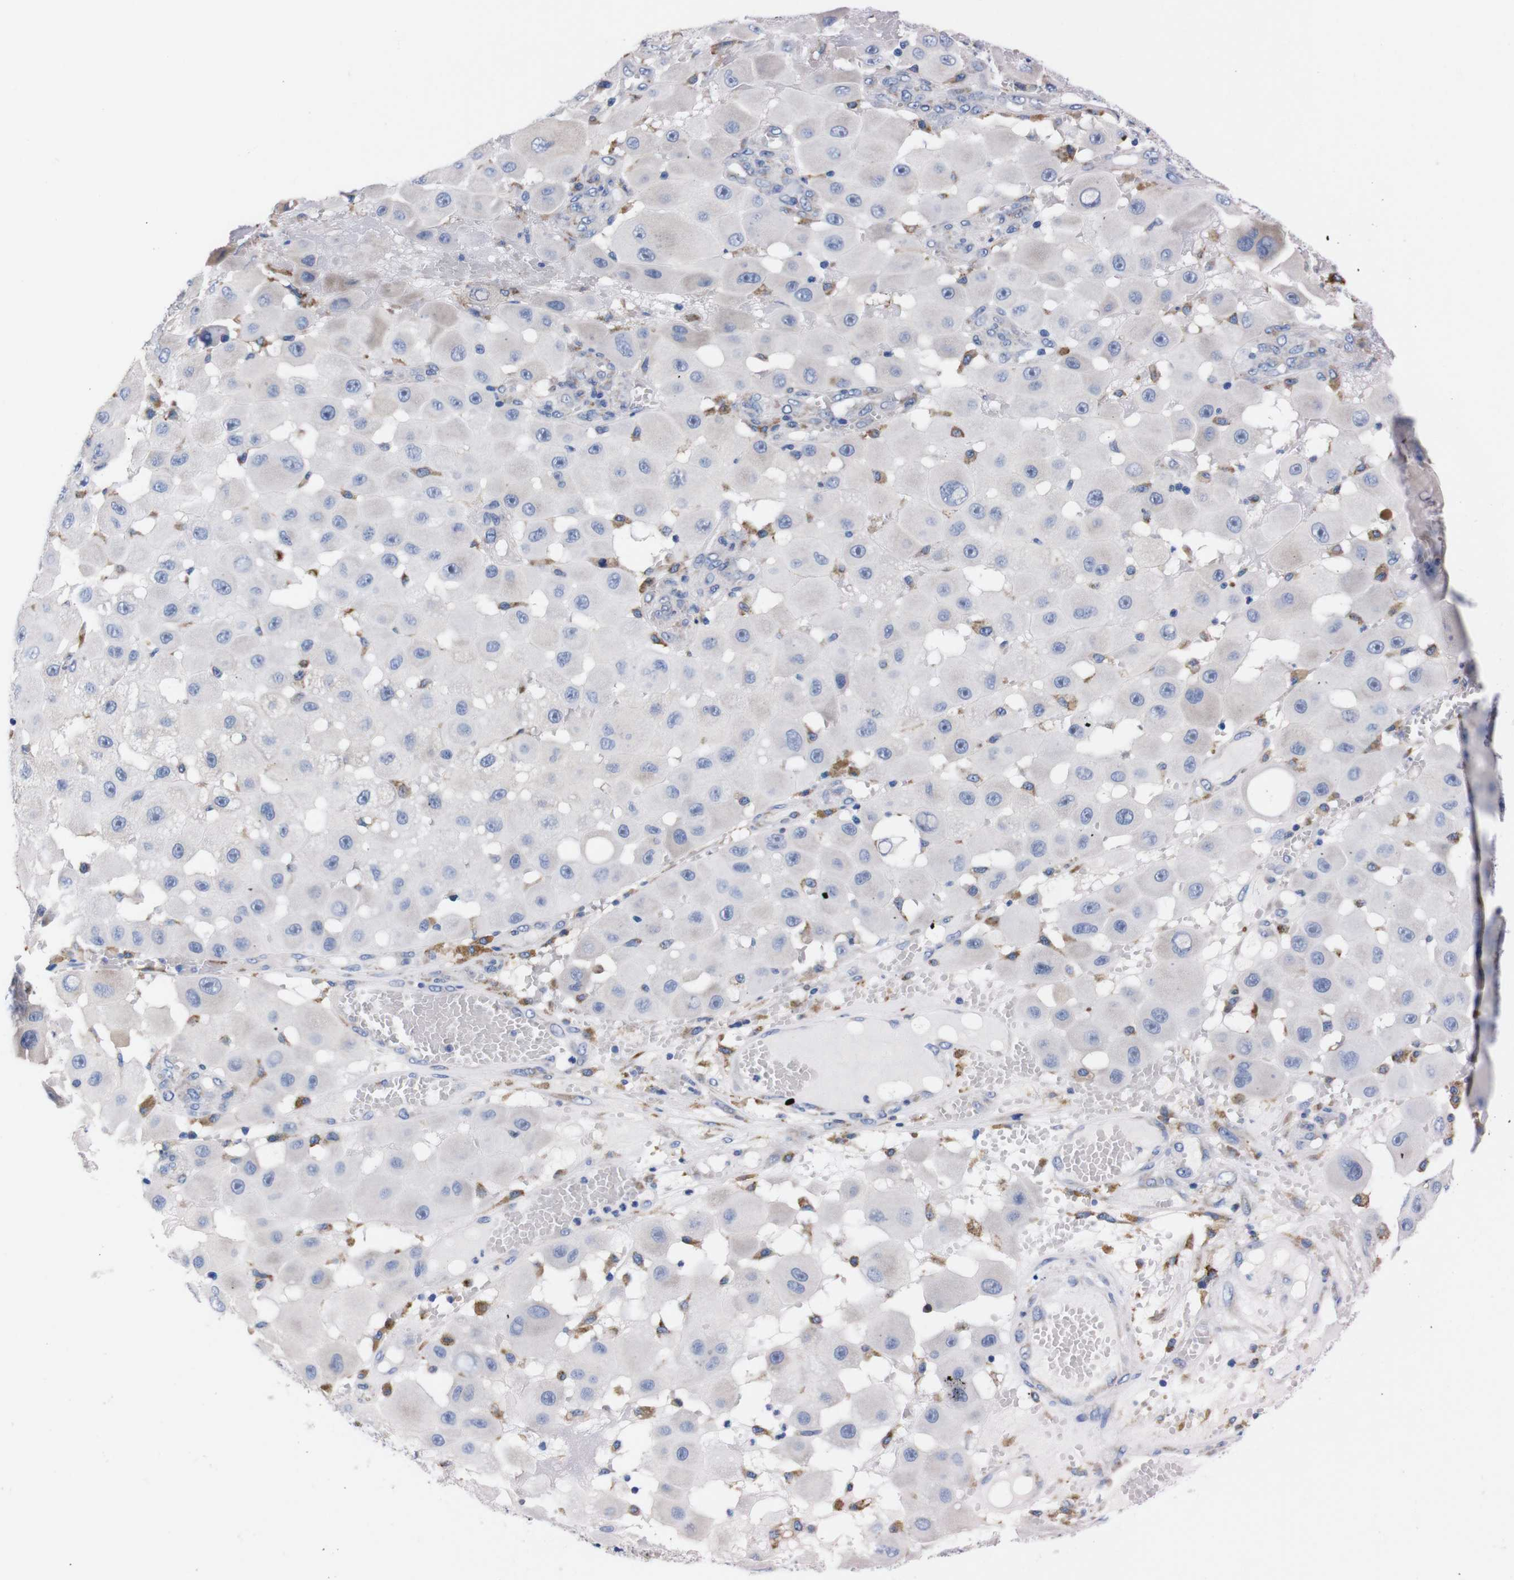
{"staining": {"intensity": "negative", "quantity": "none", "location": "none"}, "tissue": "melanoma", "cell_type": "Tumor cells", "image_type": "cancer", "snomed": [{"axis": "morphology", "description": "Malignant melanoma, NOS"}, {"axis": "topography", "description": "Skin"}], "caption": "A photomicrograph of malignant melanoma stained for a protein exhibits no brown staining in tumor cells.", "gene": "NEBL", "patient": {"sex": "female", "age": 81}}